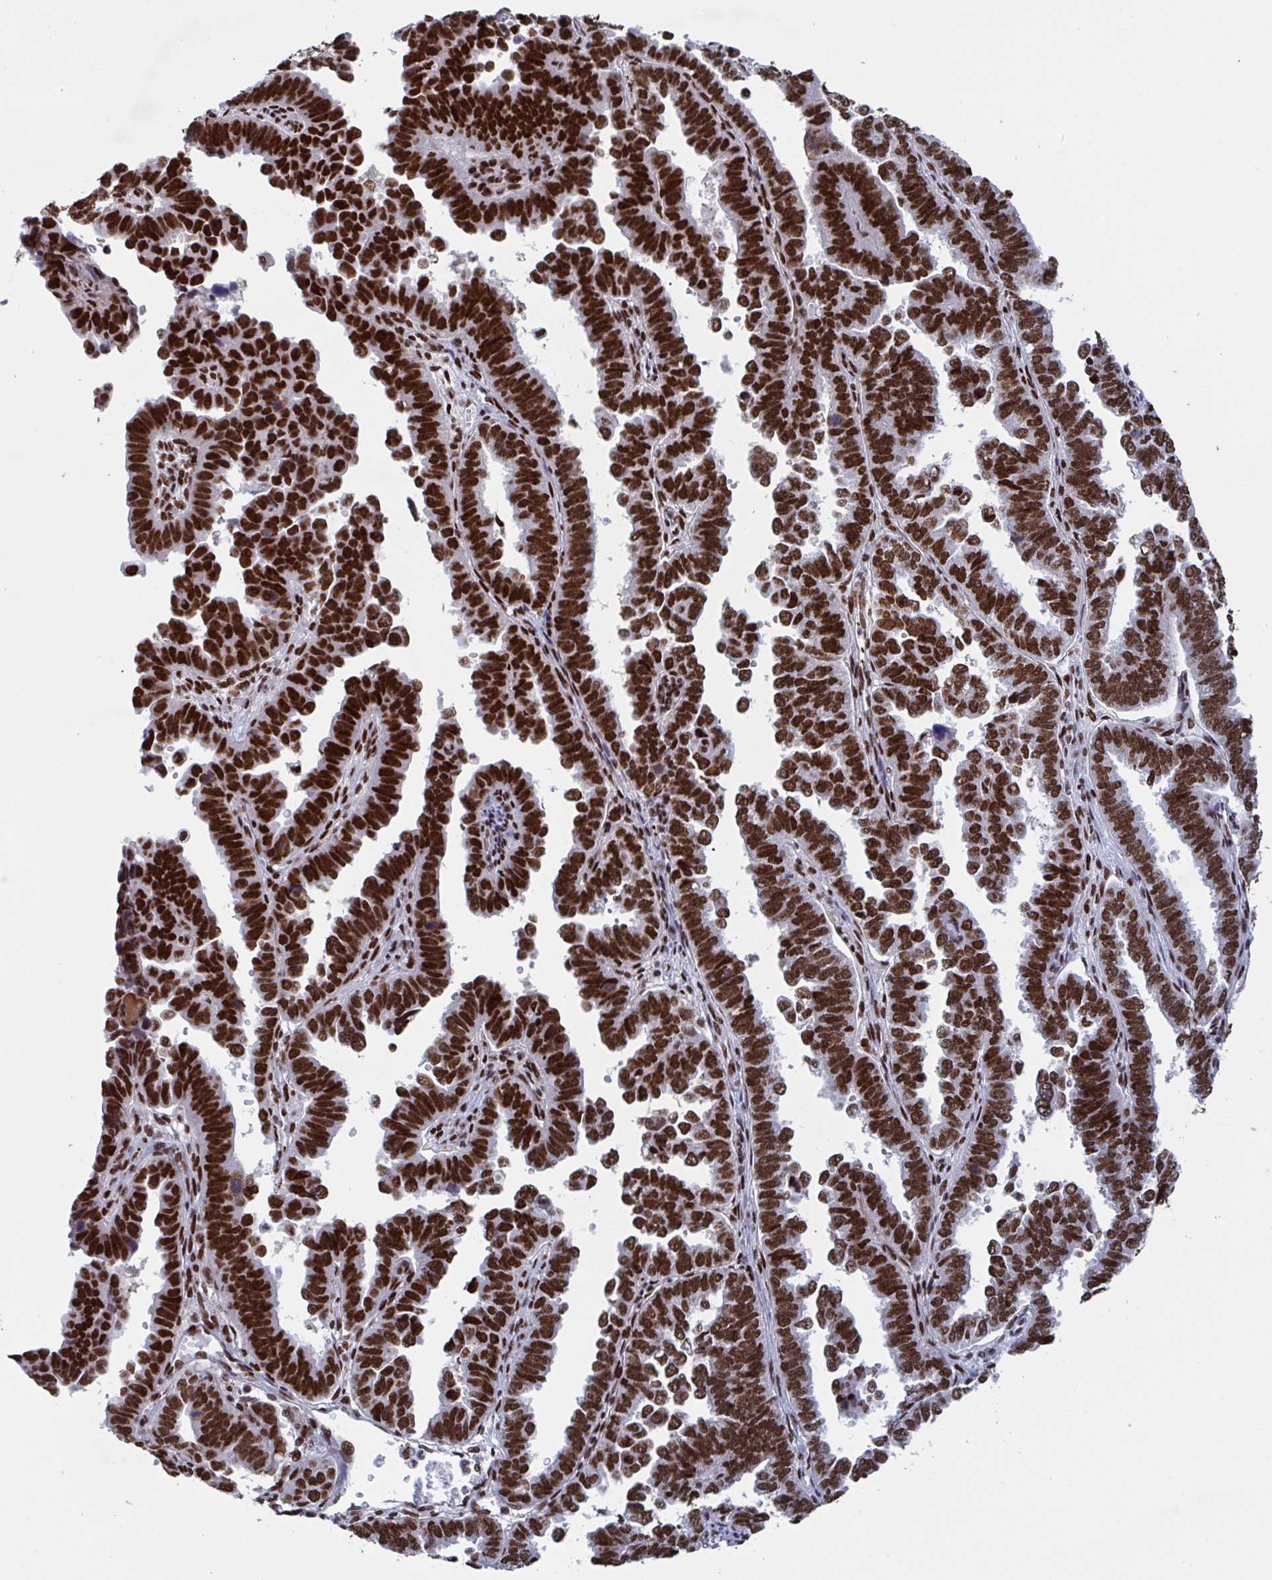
{"staining": {"intensity": "strong", "quantity": ">75%", "location": "nuclear"}, "tissue": "endometrial cancer", "cell_type": "Tumor cells", "image_type": "cancer", "snomed": [{"axis": "morphology", "description": "Adenocarcinoma, NOS"}, {"axis": "topography", "description": "Endometrium"}], "caption": "Immunohistochemical staining of endometrial cancer (adenocarcinoma) displays high levels of strong nuclear protein positivity in approximately >75% of tumor cells.", "gene": "ZNF607", "patient": {"sex": "female", "age": 75}}